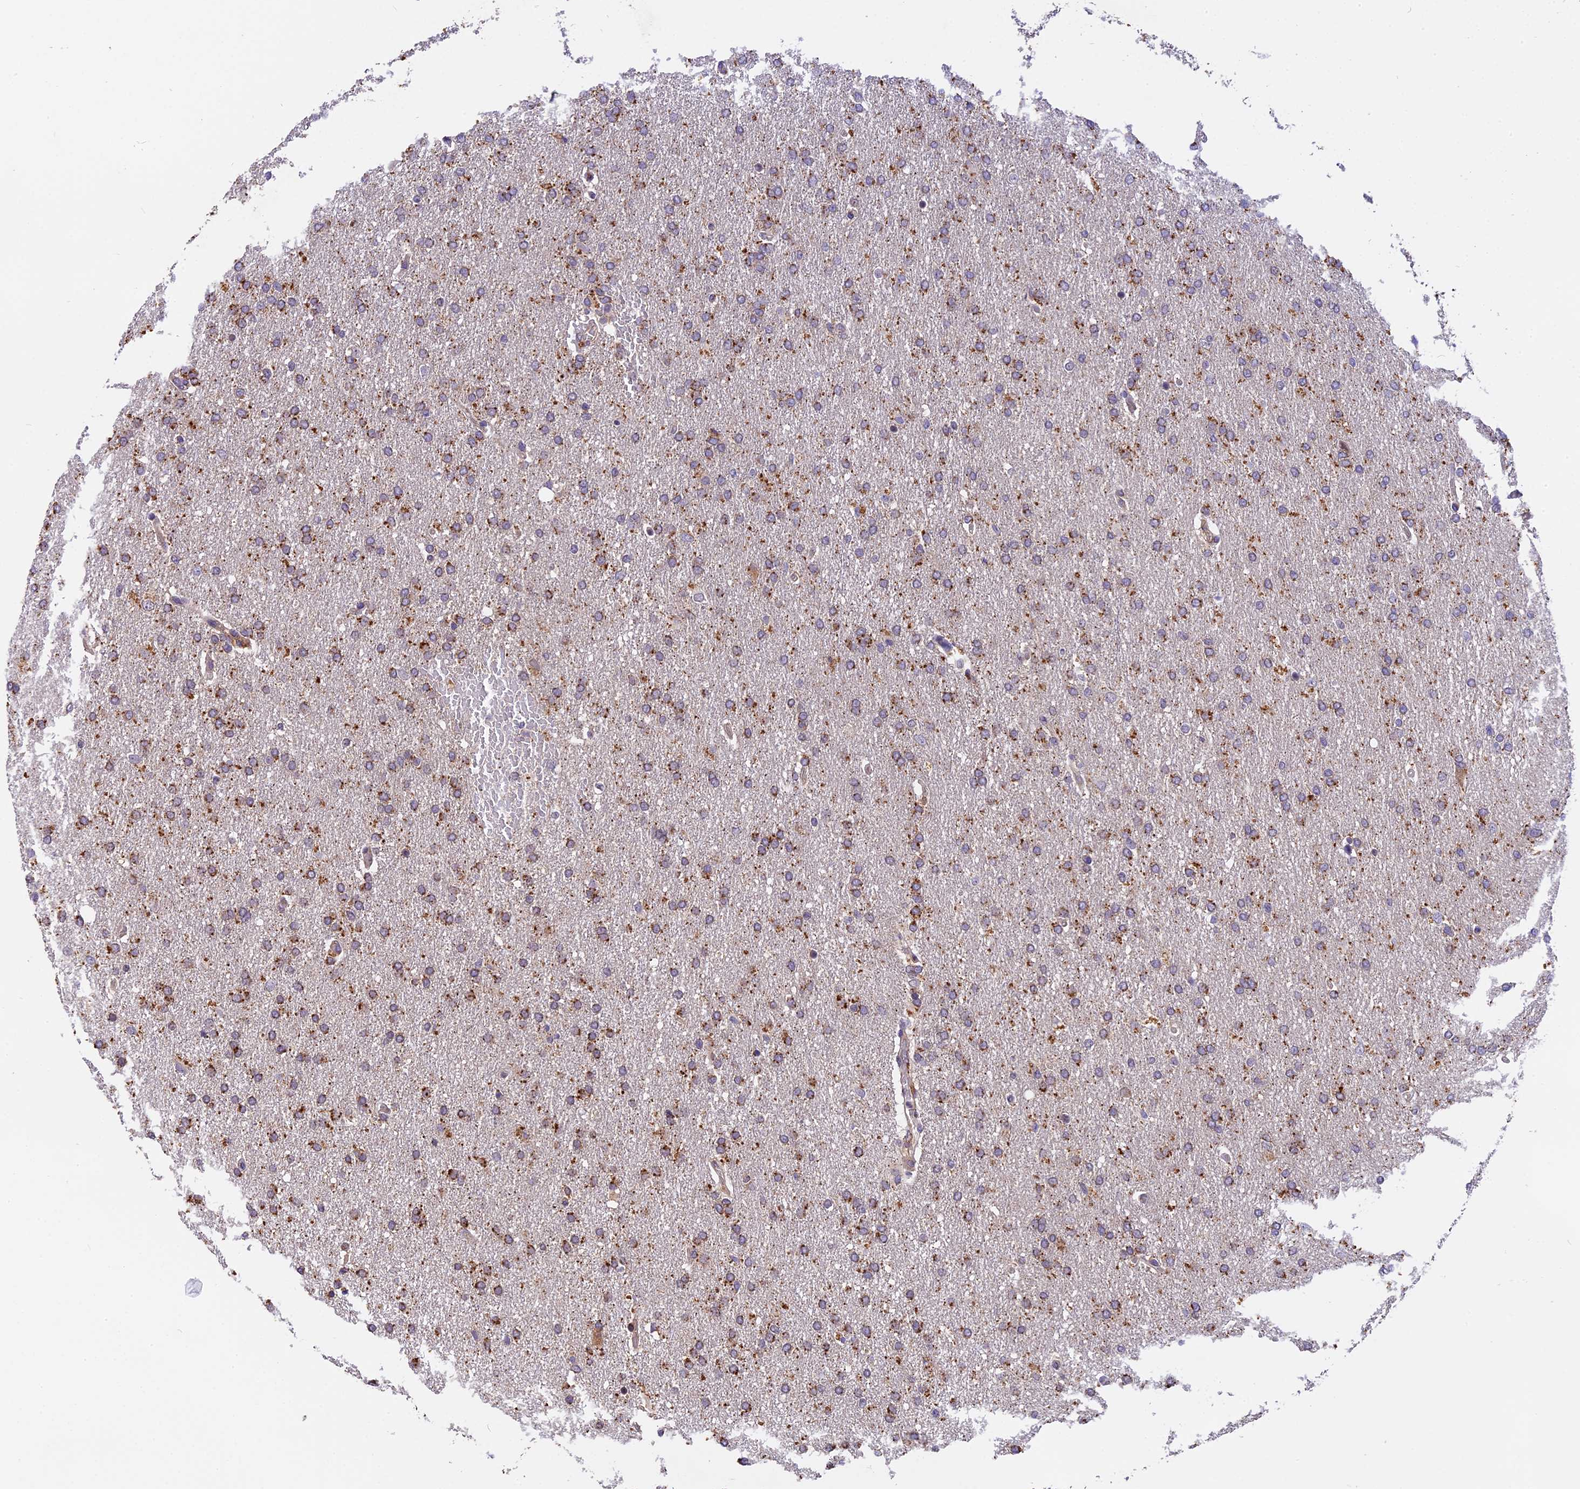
{"staining": {"intensity": "moderate", "quantity": ">75%", "location": "cytoplasmic/membranous"}, "tissue": "glioma", "cell_type": "Tumor cells", "image_type": "cancer", "snomed": [{"axis": "morphology", "description": "Glioma, malignant, High grade"}, {"axis": "topography", "description": "Brain"}], "caption": "This histopathology image exhibits immunohistochemistry (IHC) staining of glioma, with medium moderate cytoplasmic/membranous positivity in approximately >75% of tumor cells.", "gene": "COPE", "patient": {"sex": "male", "age": 72}}